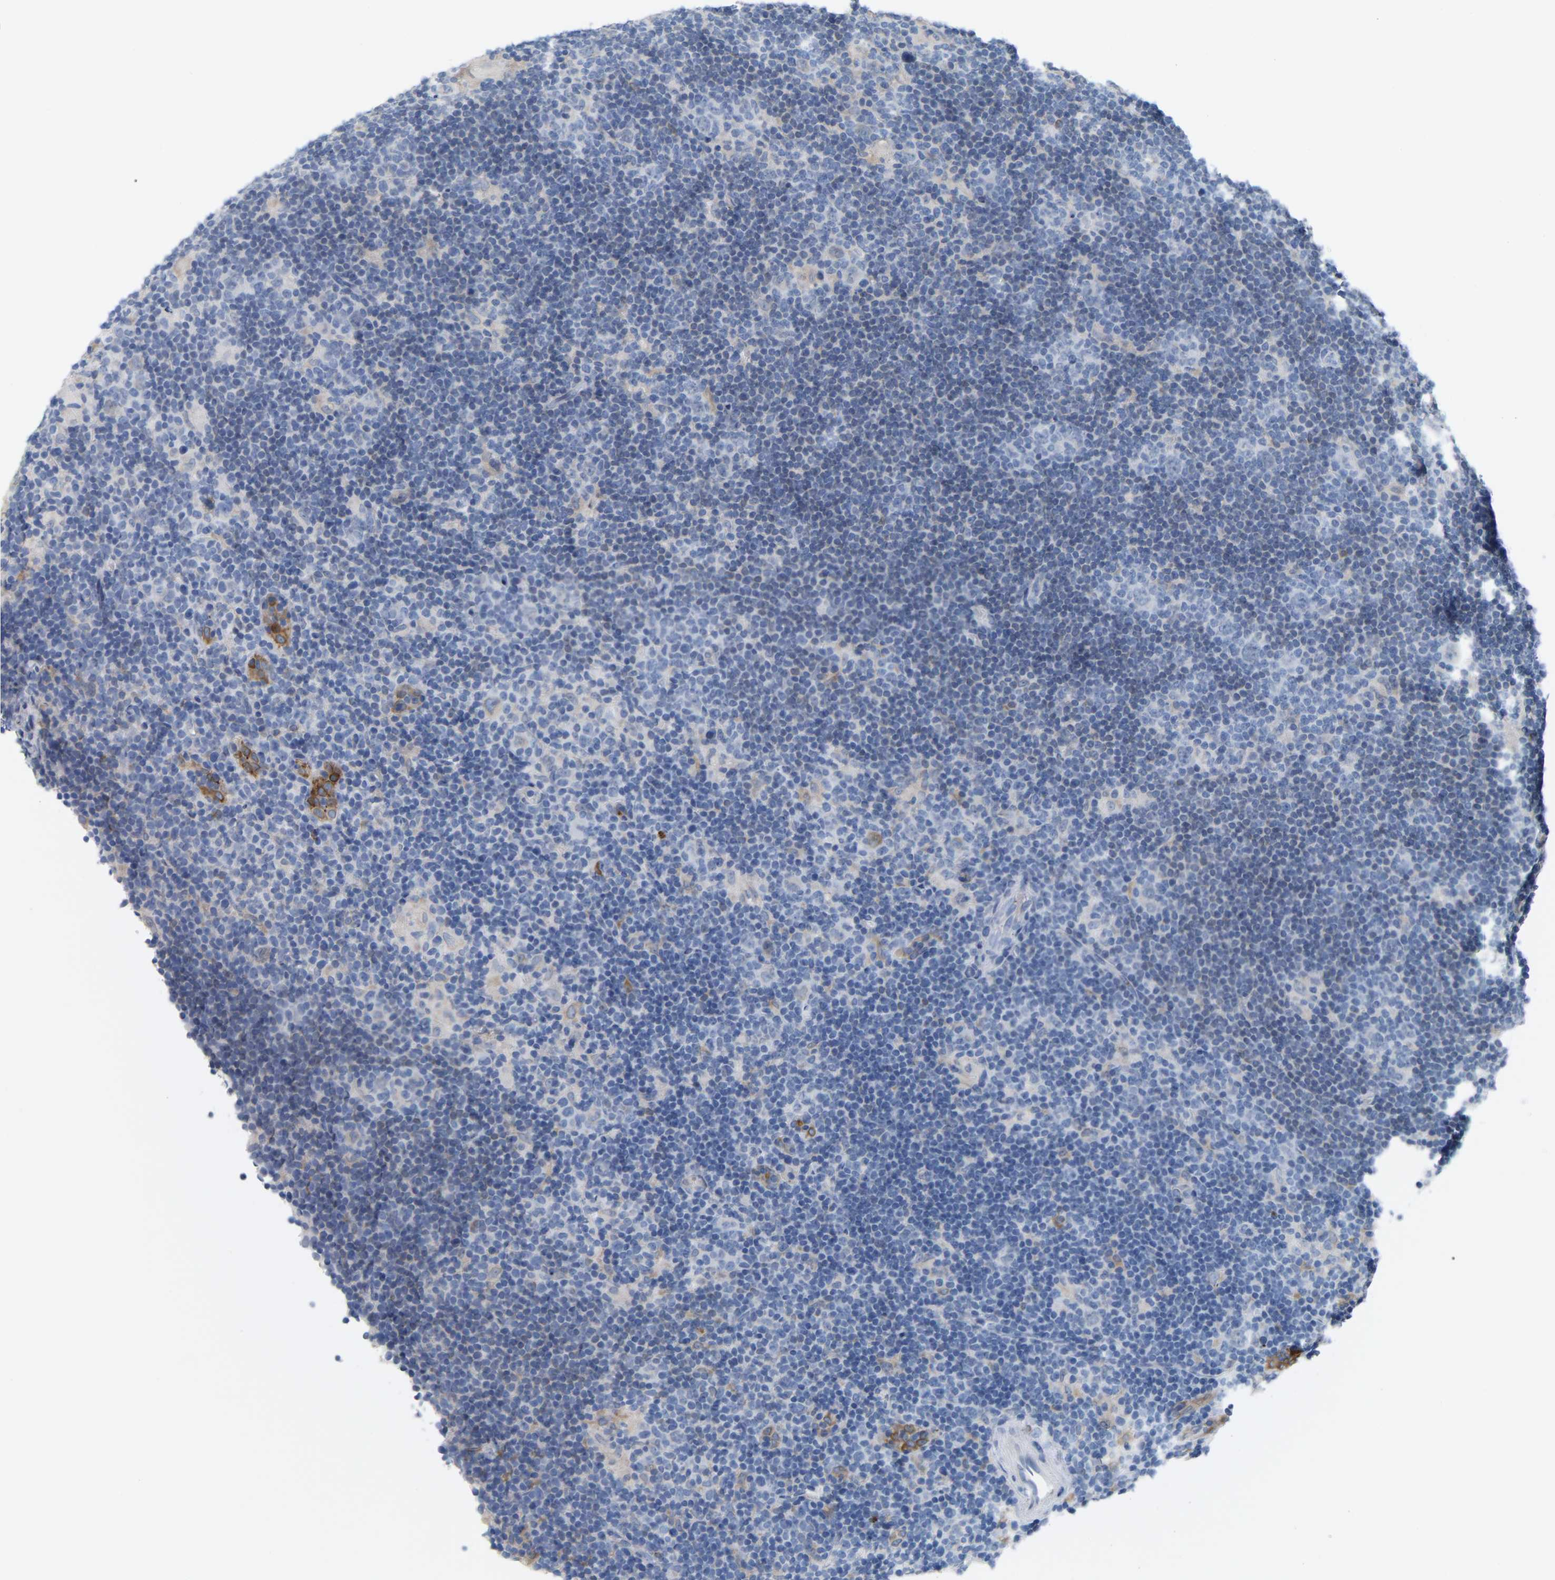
{"staining": {"intensity": "negative", "quantity": "none", "location": "none"}, "tissue": "lymphoma", "cell_type": "Tumor cells", "image_type": "cancer", "snomed": [{"axis": "morphology", "description": "Hodgkin's disease, NOS"}, {"axis": "topography", "description": "Lymph node"}], "caption": "Lymphoma was stained to show a protein in brown. There is no significant positivity in tumor cells.", "gene": "PTGS1", "patient": {"sex": "female", "age": 57}}